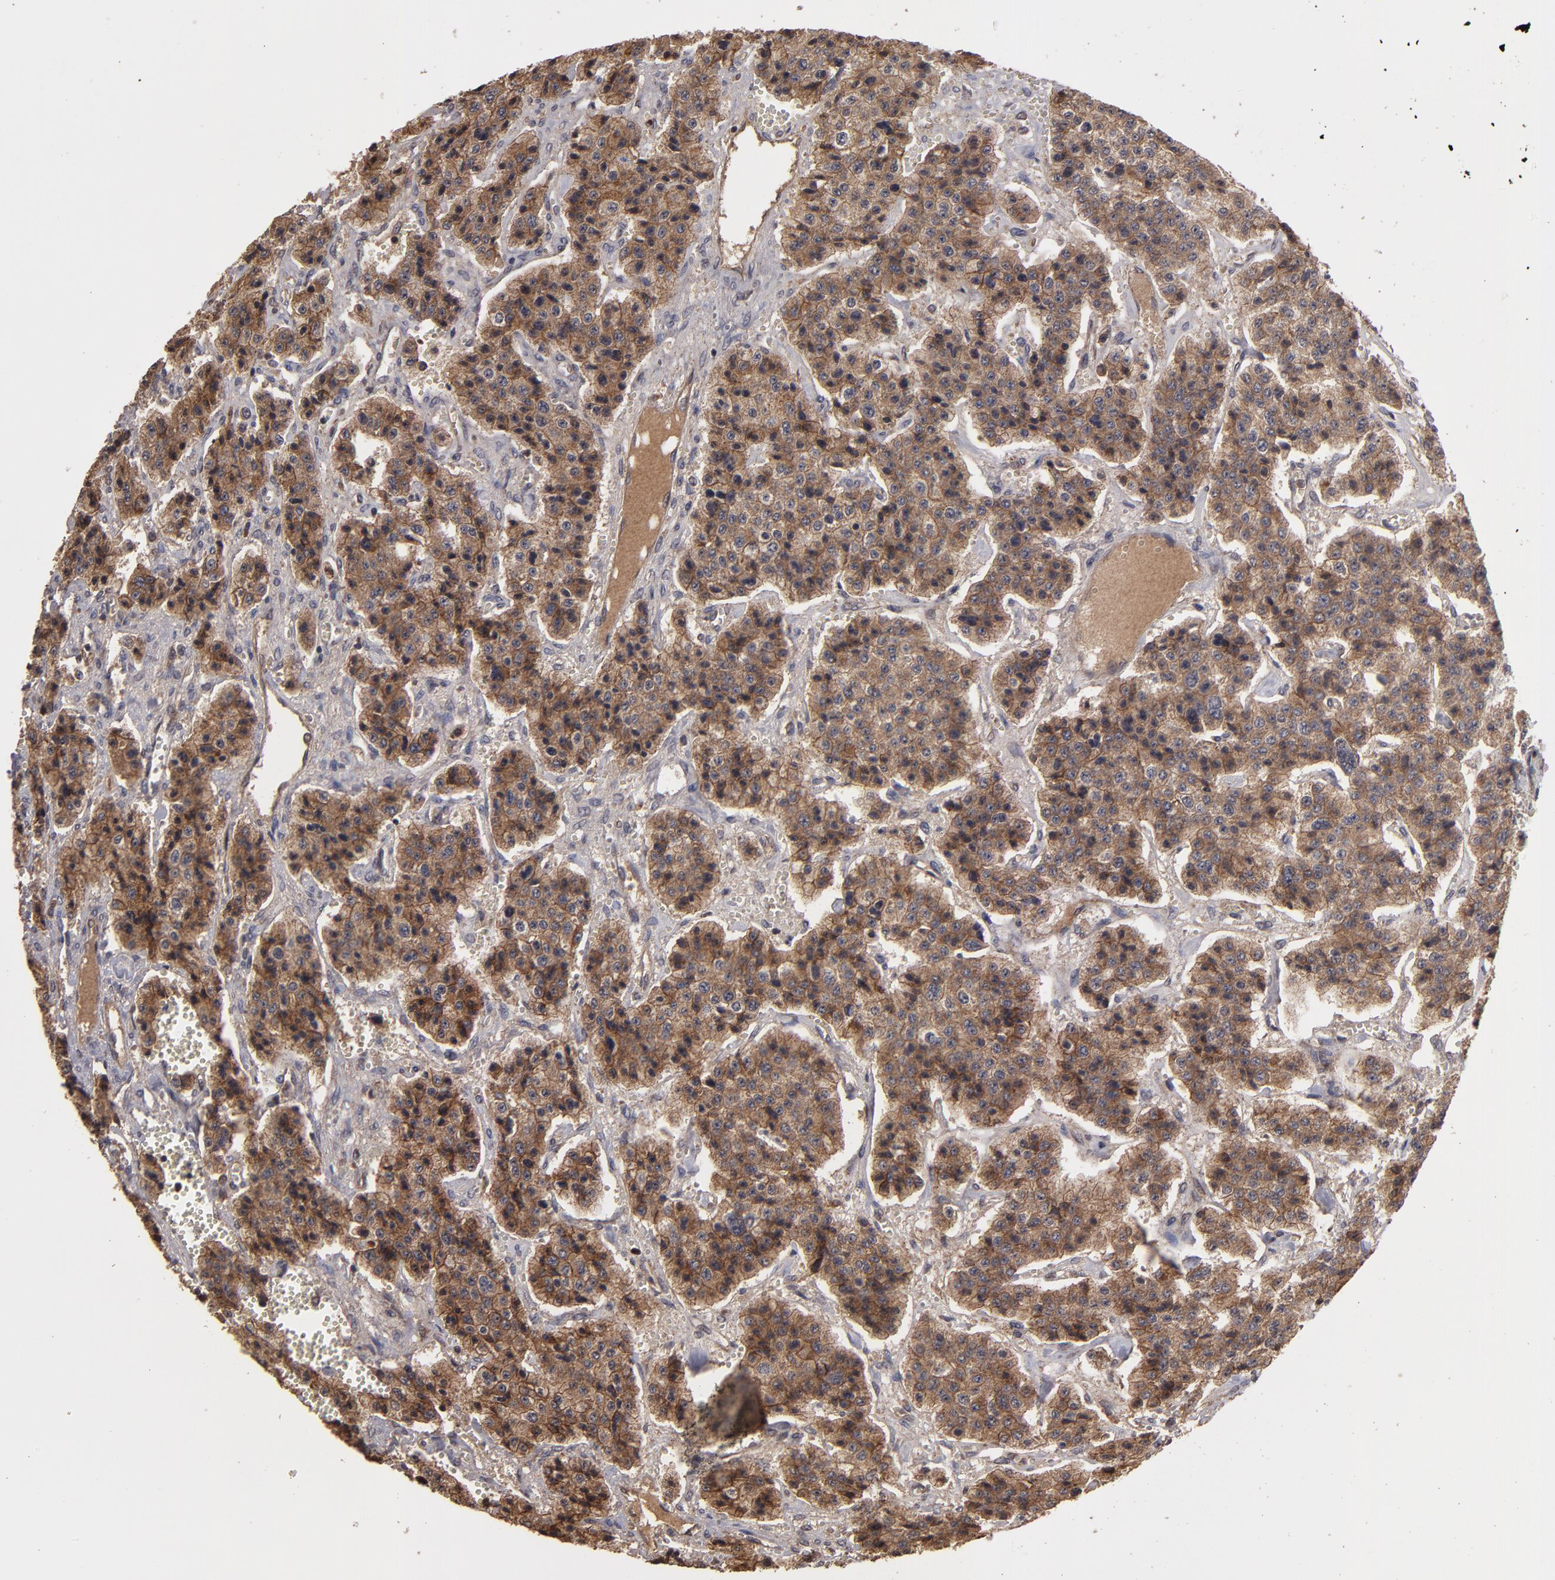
{"staining": {"intensity": "moderate", "quantity": ">75%", "location": "cytoplasmic/membranous"}, "tissue": "carcinoid", "cell_type": "Tumor cells", "image_type": "cancer", "snomed": [{"axis": "morphology", "description": "Carcinoid, malignant, NOS"}, {"axis": "topography", "description": "Small intestine"}], "caption": "The micrograph shows staining of carcinoid, revealing moderate cytoplasmic/membranous protein staining (brown color) within tumor cells.", "gene": "RPS6KA6", "patient": {"sex": "male", "age": 52}}